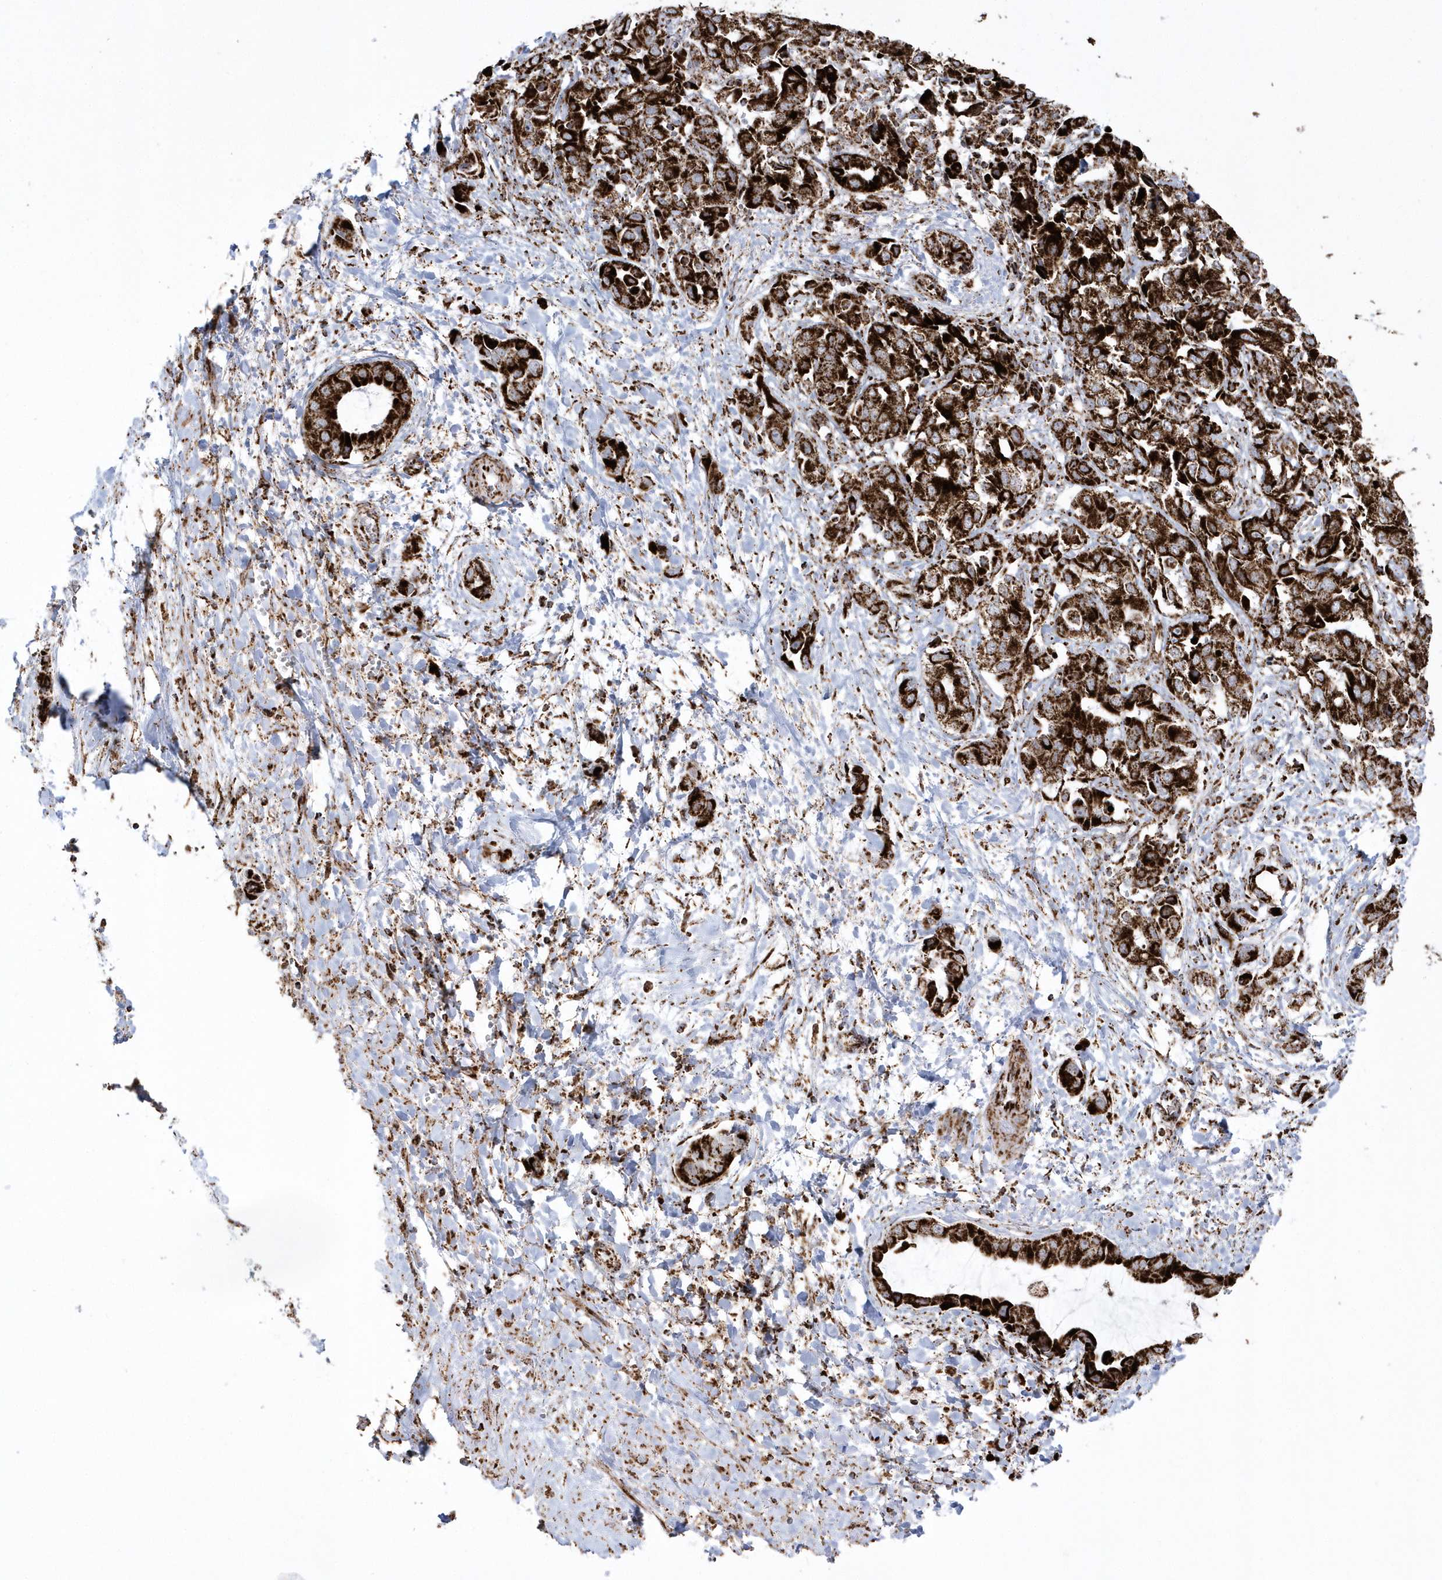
{"staining": {"intensity": "strong", "quantity": ">75%", "location": "cytoplasmic/membranous"}, "tissue": "liver cancer", "cell_type": "Tumor cells", "image_type": "cancer", "snomed": [{"axis": "morphology", "description": "Cholangiocarcinoma"}, {"axis": "topography", "description": "Liver"}], "caption": "Immunohistochemical staining of human liver cholangiocarcinoma exhibits high levels of strong cytoplasmic/membranous protein positivity in approximately >75% of tumor cells.", "gene": "CRY2", "patient": {"sex": "female", "age": 52}}